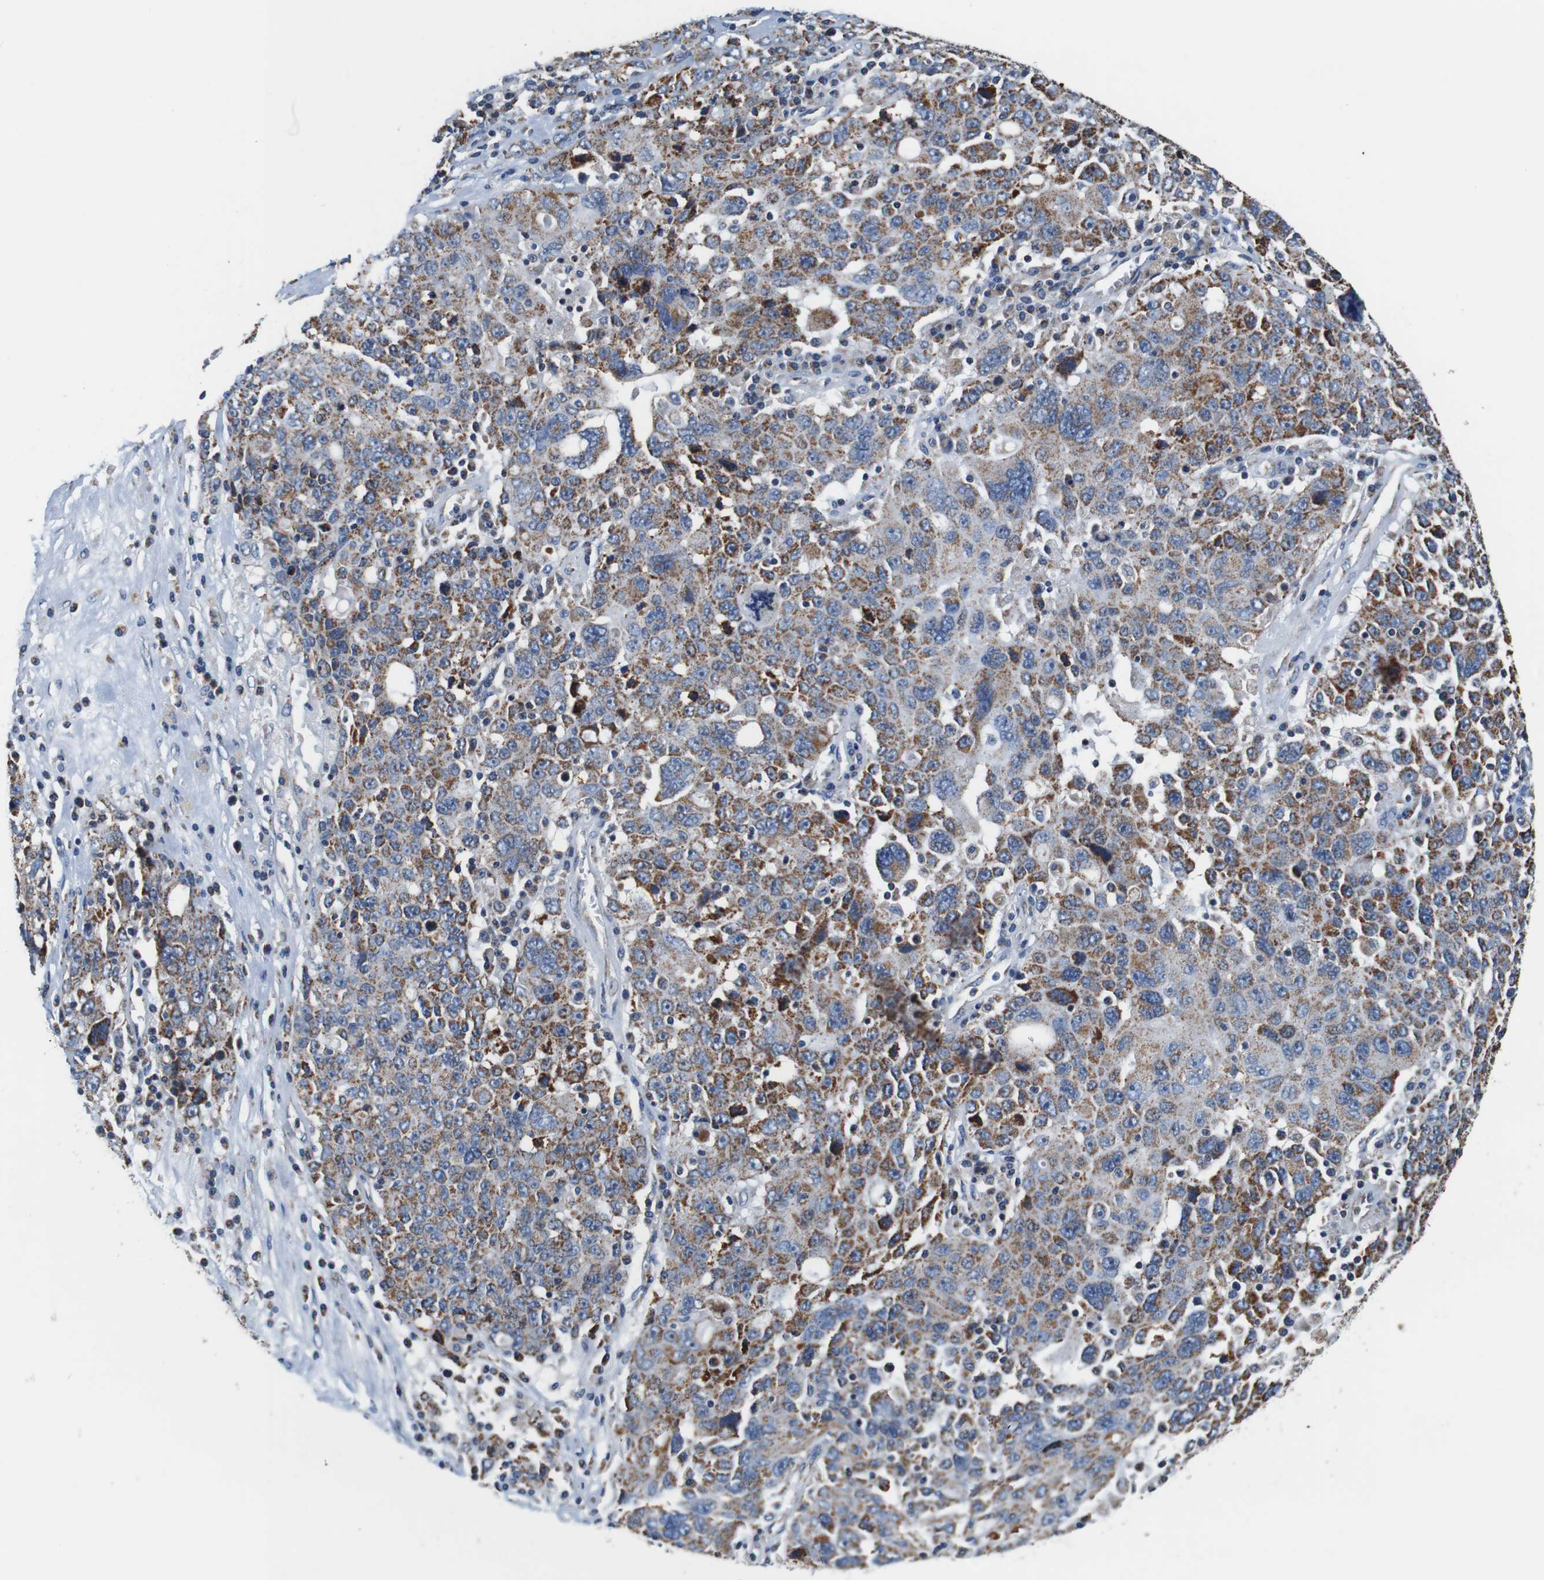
{"staining": {"intensity": "moderate", "quantity": ">75%", "location": "cytoplasmic/membranous"}, "tissue": "ovarian cancer", "cell_type": "Tumor cells", "image_type": "cancer", "snomed": [{"axis": "morphology", "description": "Carcinoma, endometroid"}, {"axis": "topography", "description": "Ovary"}], "caption": "Immunohistochemical staining of ovarian cancer (endometroid carcinoma) reveals moderate cytoplasmic/membranous protein positivity in about >75% of tumor cells.", "gene": "LRP4", "patient": {"sex": "female", "age": 62}}